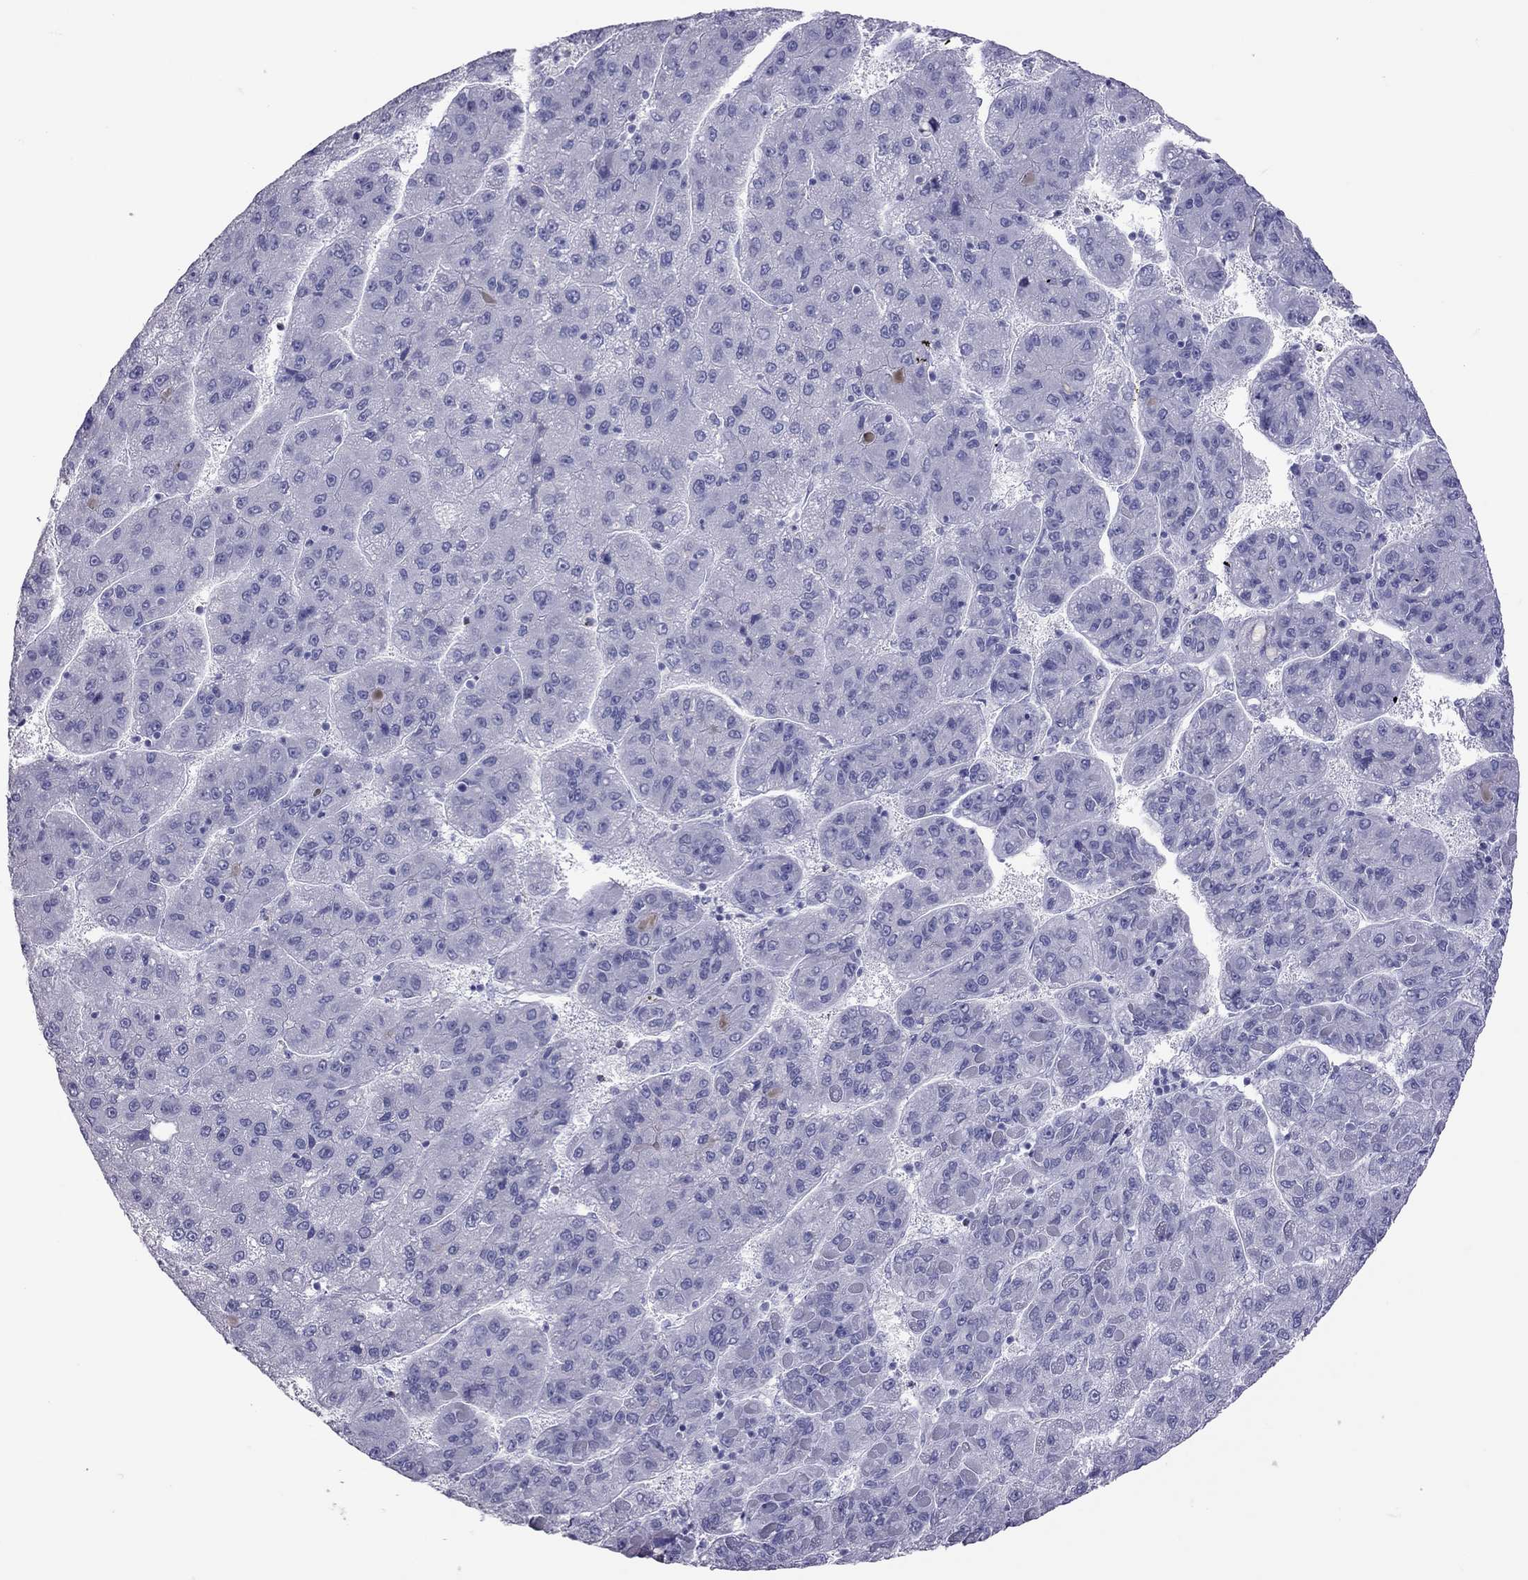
{"staining": {"intensity": "negative", "quantity": "none", "location": "none"}, "tissue": "liver cancer", "cell_type": "Tumor cells", "image_type": "cancer", "snomed": [{"axis": "morphology", "description": "Carcinoma, Hepatocellular, NOS"}, {"axis": "topography", "description": "Liver"}], "caption": "This is an IHC image of human liver cancer. There is no positivity in tumor cells.", "gene": "STAG3", "patient": {"sex": "female", "age": 82}}